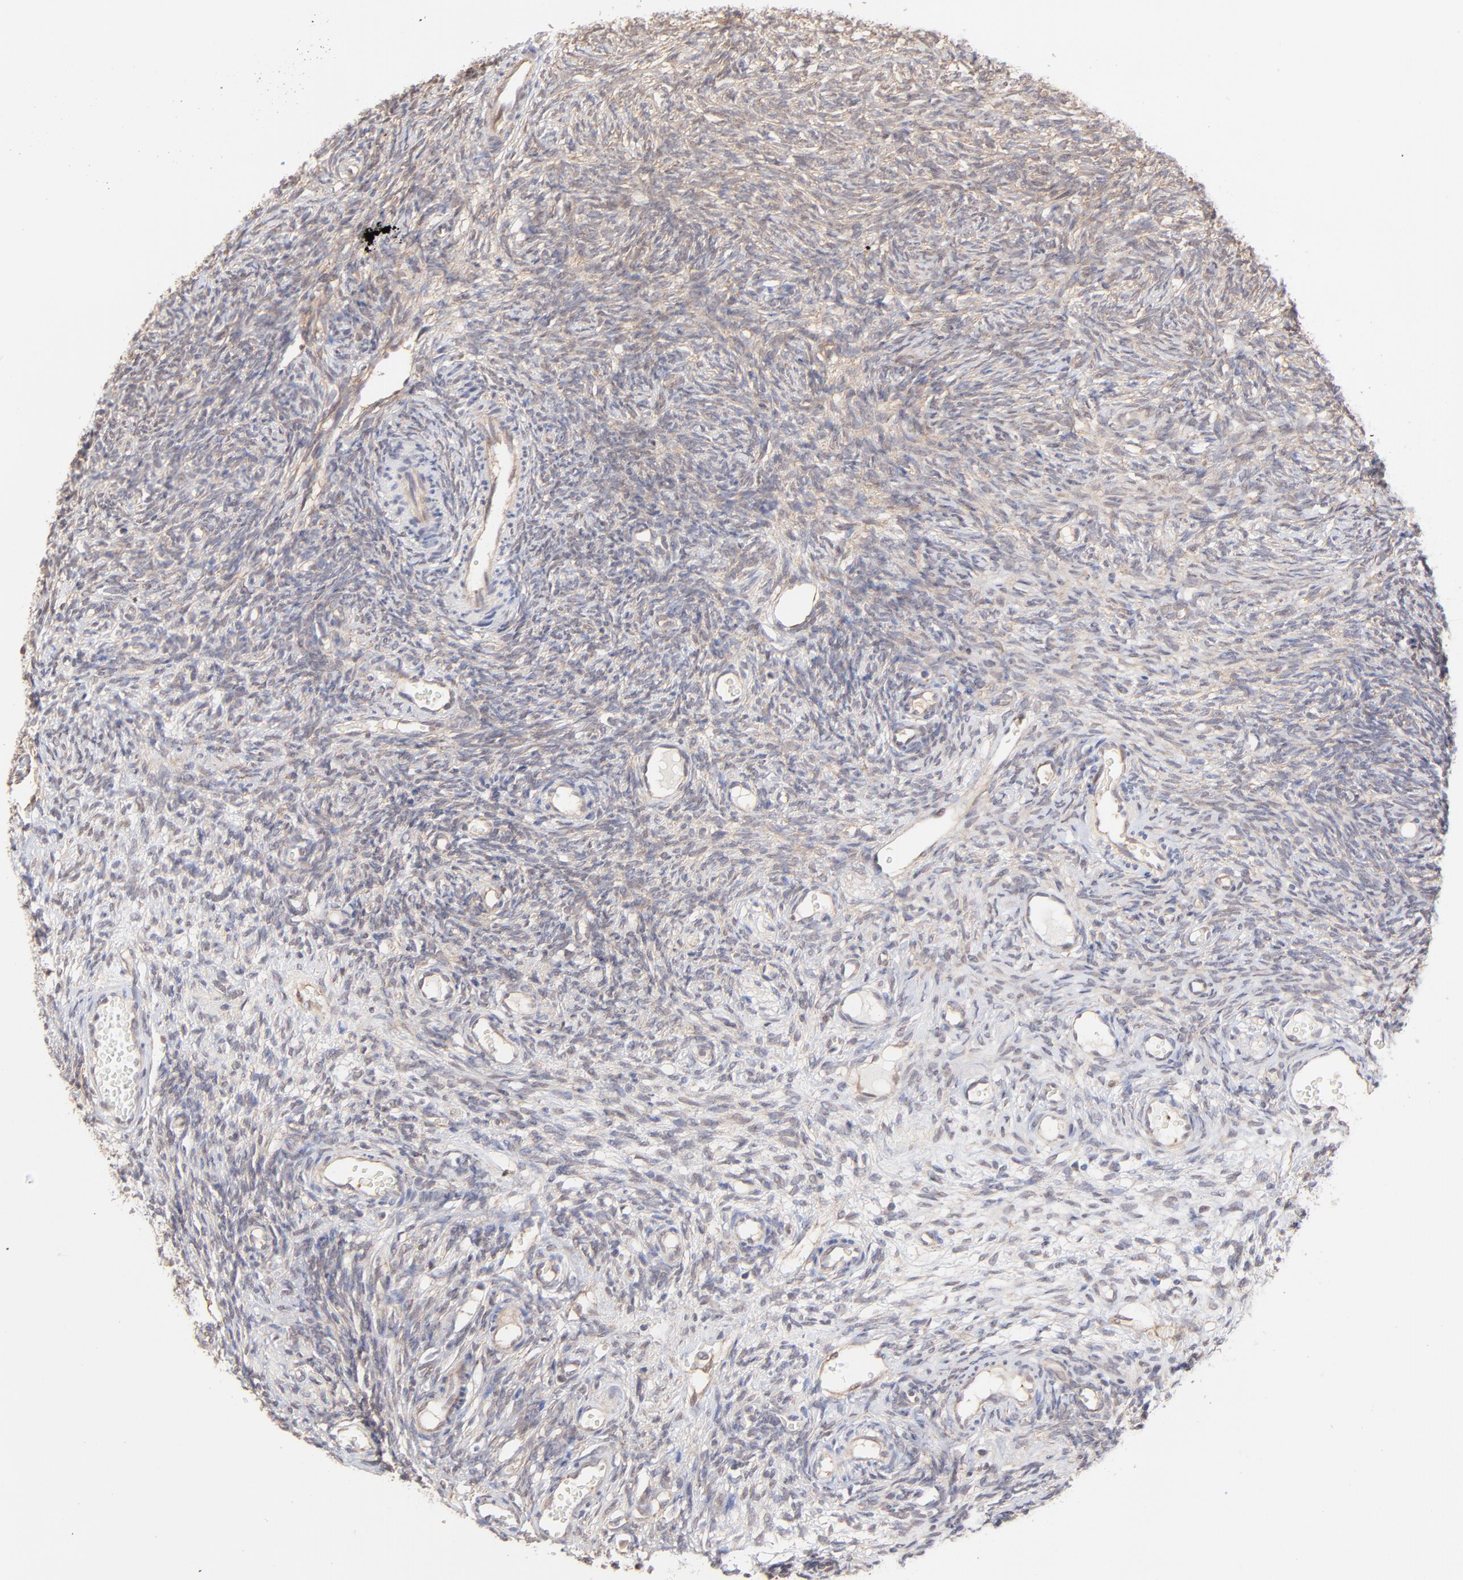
{"staining": {"intensity": "negative", "quantity": "none", "location": "none"}, "tissue": "ovary", "cell_type": "Ovarian stroma cells", "image_type": "normal", "snomed": [{"axis": "morphology", "description": "Normal tissue, NOS"}, {"axis": "topography", "description": "Ovary"}], "caption": "DAB immunohistochemical staining of normal ovary exhibits no significant expression in ovarian stroma cells.", "gene": "GART", "patient": {"sex": "female", "age": 35}}